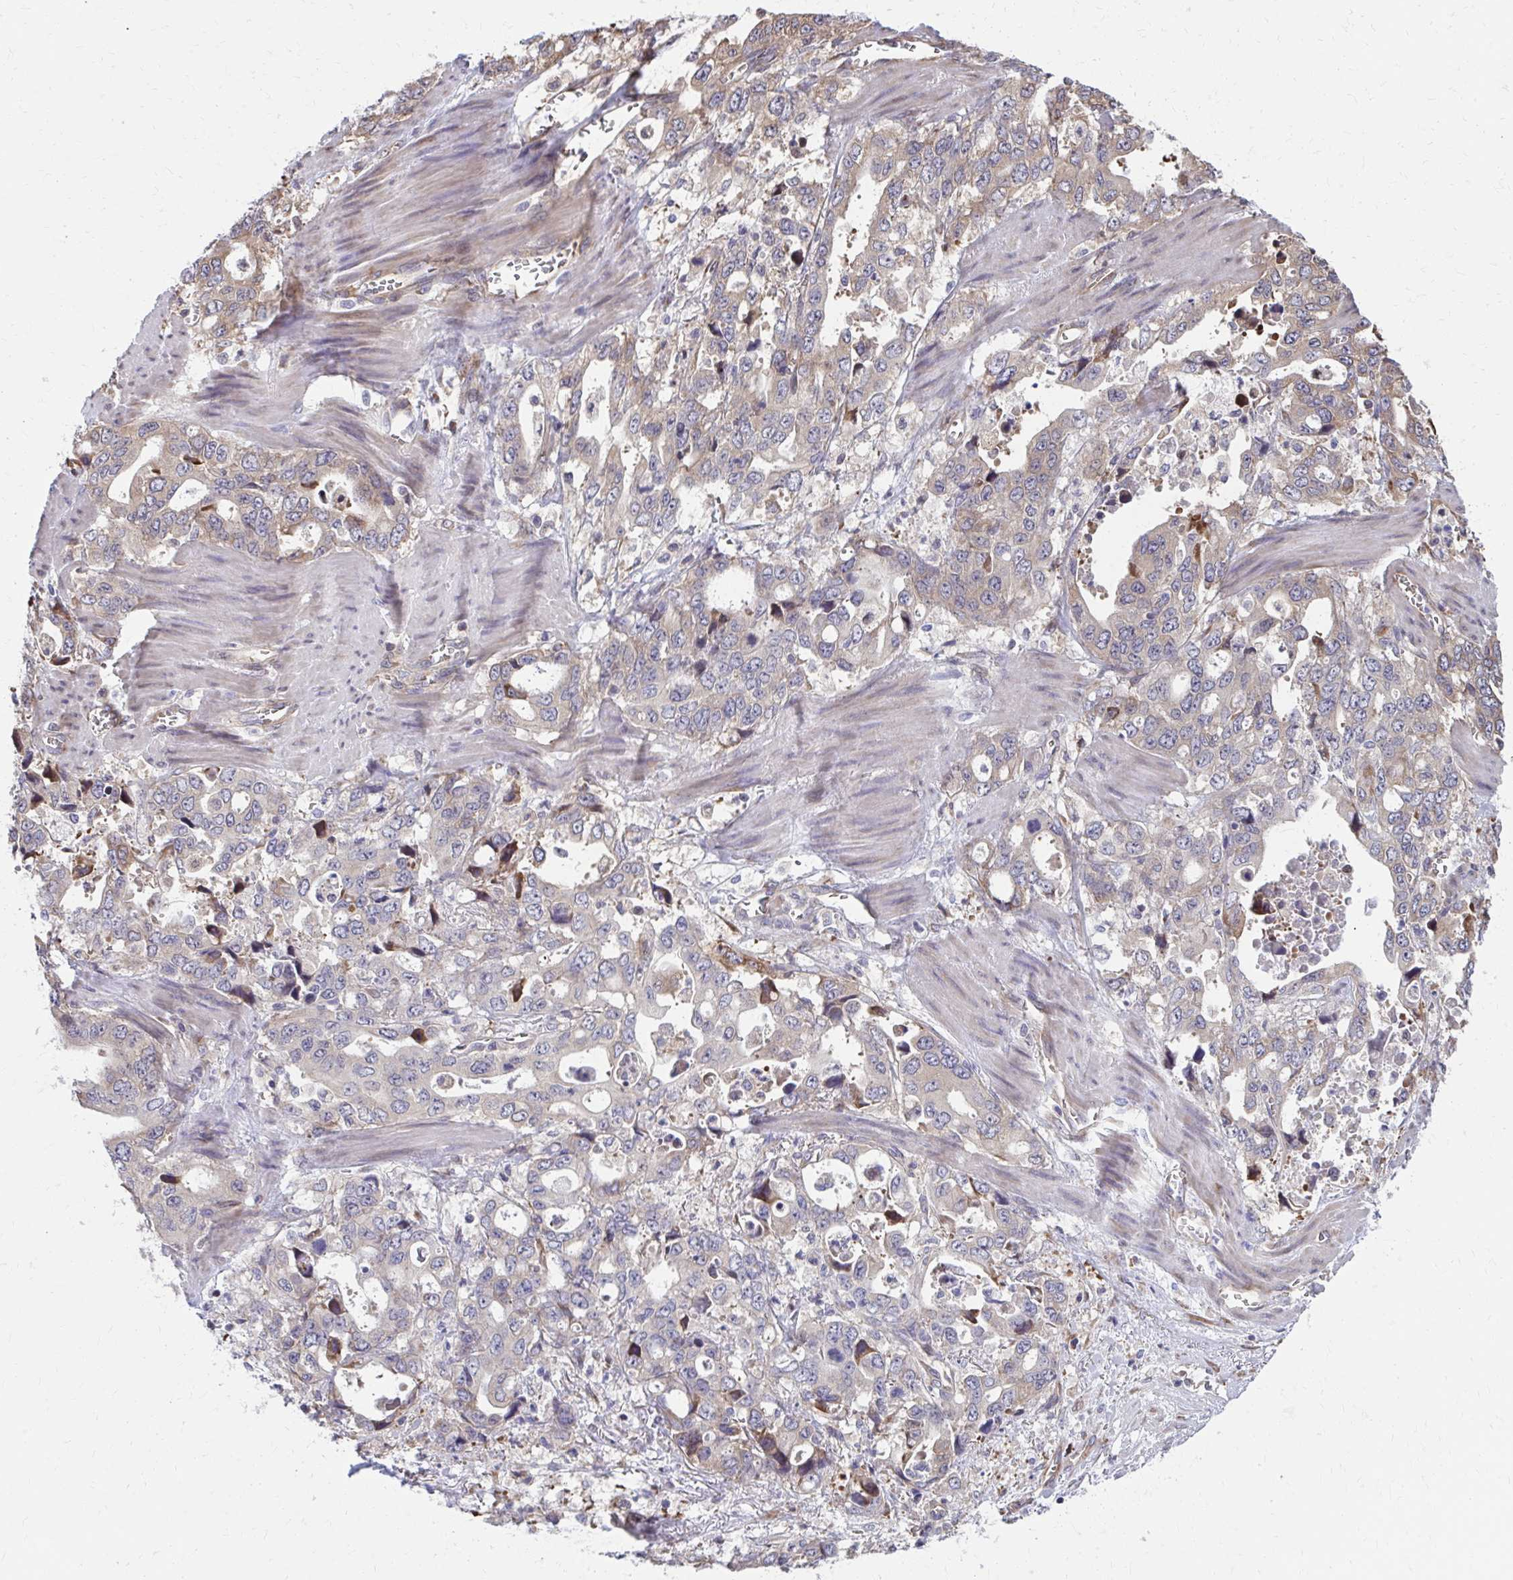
{"staining": {"intensity": "weak", "quantity": "<25%", "location": "cytoplasmic/membranous"}, "tissue": "stomach cancer", "cell_type": "Tumor cells", "image_type": "cancer", "snomed": [{"axis": "morphology", "description": "Adenocarcinoma, NOS"}, {"axis": "topography", "description": "Stomach, upper"}], "caption": "Image shows no significant protein staining in tumor cells of stomach cancer.", "gene": "ZNF778", "patient": {"sex": "male", "age": 74}}